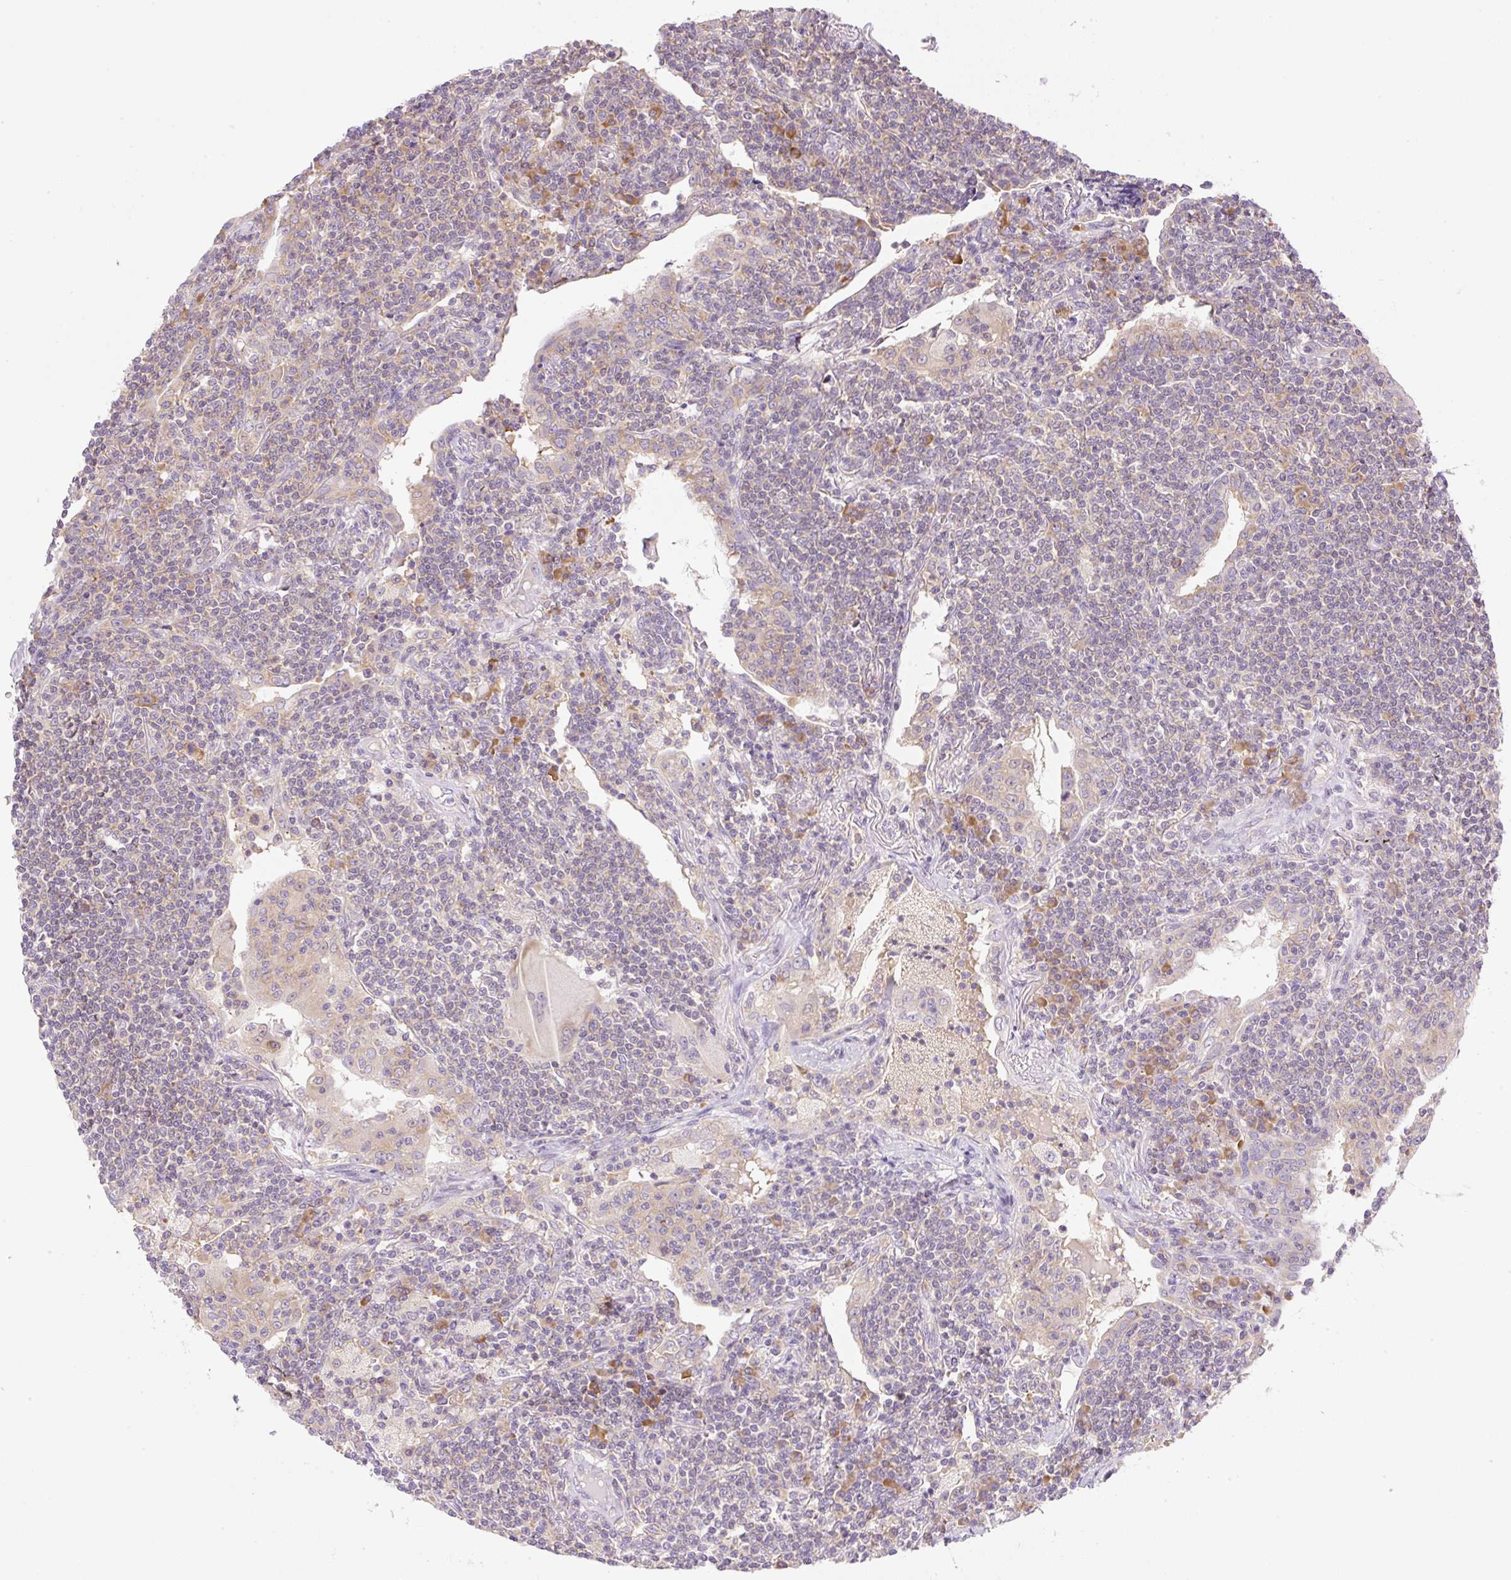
{"staining": {"intensity": "weak", "quantity": "<25%", "location": "cytoplasmic/membranous"}, "tissue": "lymphoma", "cell_type": "Tumor cells", "image_type": "cancer", "snomed": [{"axis": "morphology", "description": "Malignant lymphoma, non-Hodgkin's type, Low grade"}, {"axis": "topography", "description": "Lung"}], "caption": "This is an immunohistochemistry photomicrograph of low-grade malignant lymphoma, non-Hodgkin's type. There is no staining in tumor cells.", "gene": "RPL18A", "patient": {"sex": "female", "age": 71}}